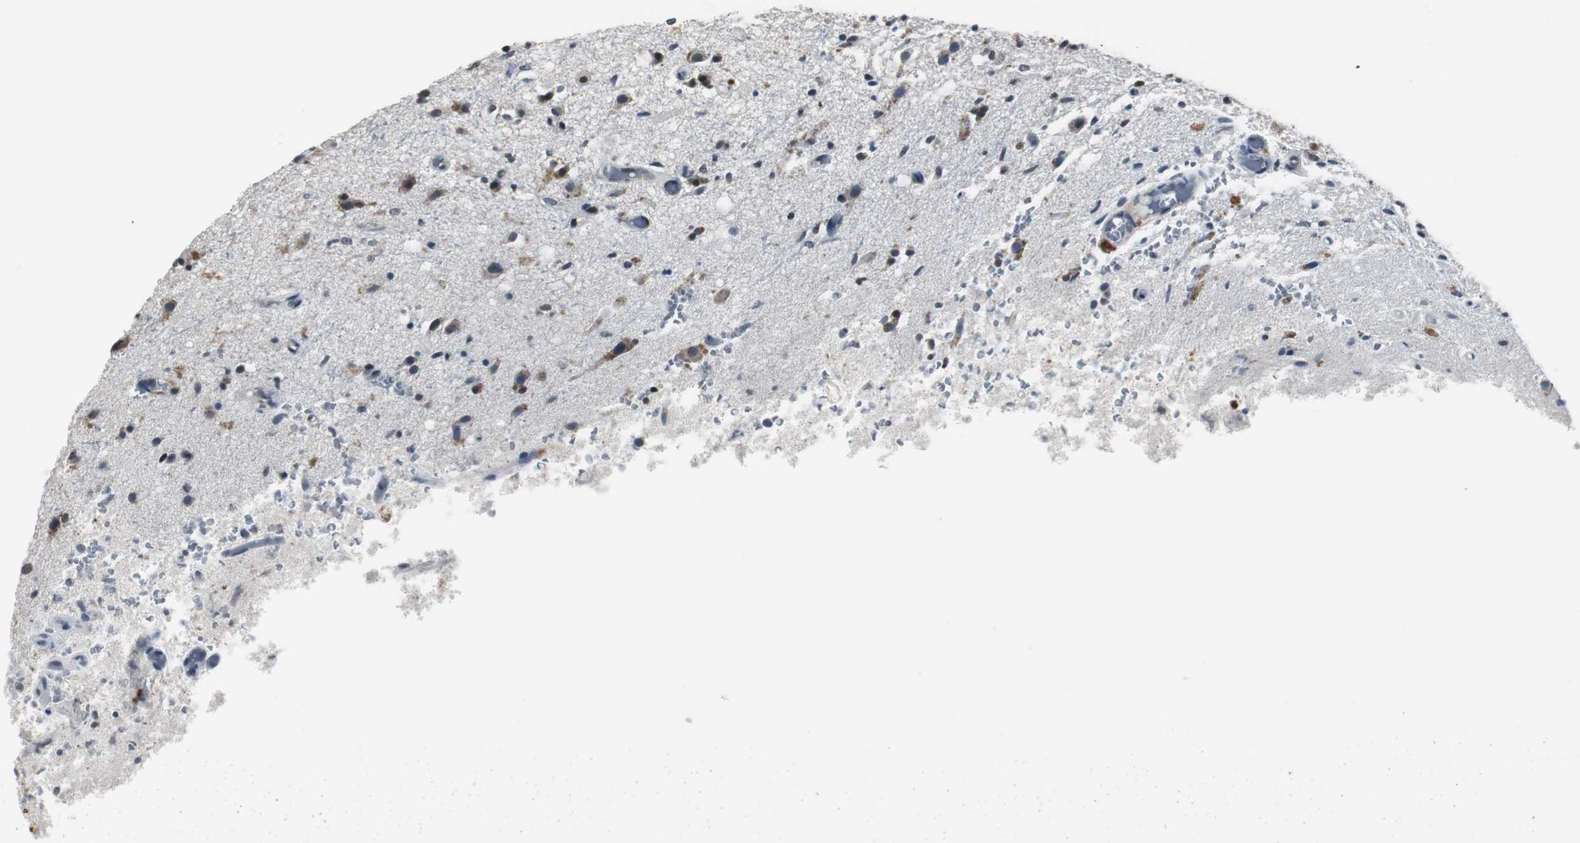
{"staining": {"intensity": "moderate", "quantity": "25%-75%", "location": "nuclear"}, "tissue": "glioma", "cell_type": "Tumor cells", "image_type": "cancer", "snomed": [{"axis": "morphology", "description": "Normal tissue, NOS"}, {"axis": "morphology", "description": "Glioma, malignant, High grade"}, {"axis": "topography", "description": "Cerebral cortex"}], "caption": "This is an image of immunohistochemistry (IHC) staining of malignant high-grade glioma, which shows moderate positivity in the nuclear of tumor cells.", "gene": "RAD9A", "patient": {"sex": "male", "age": 77}}